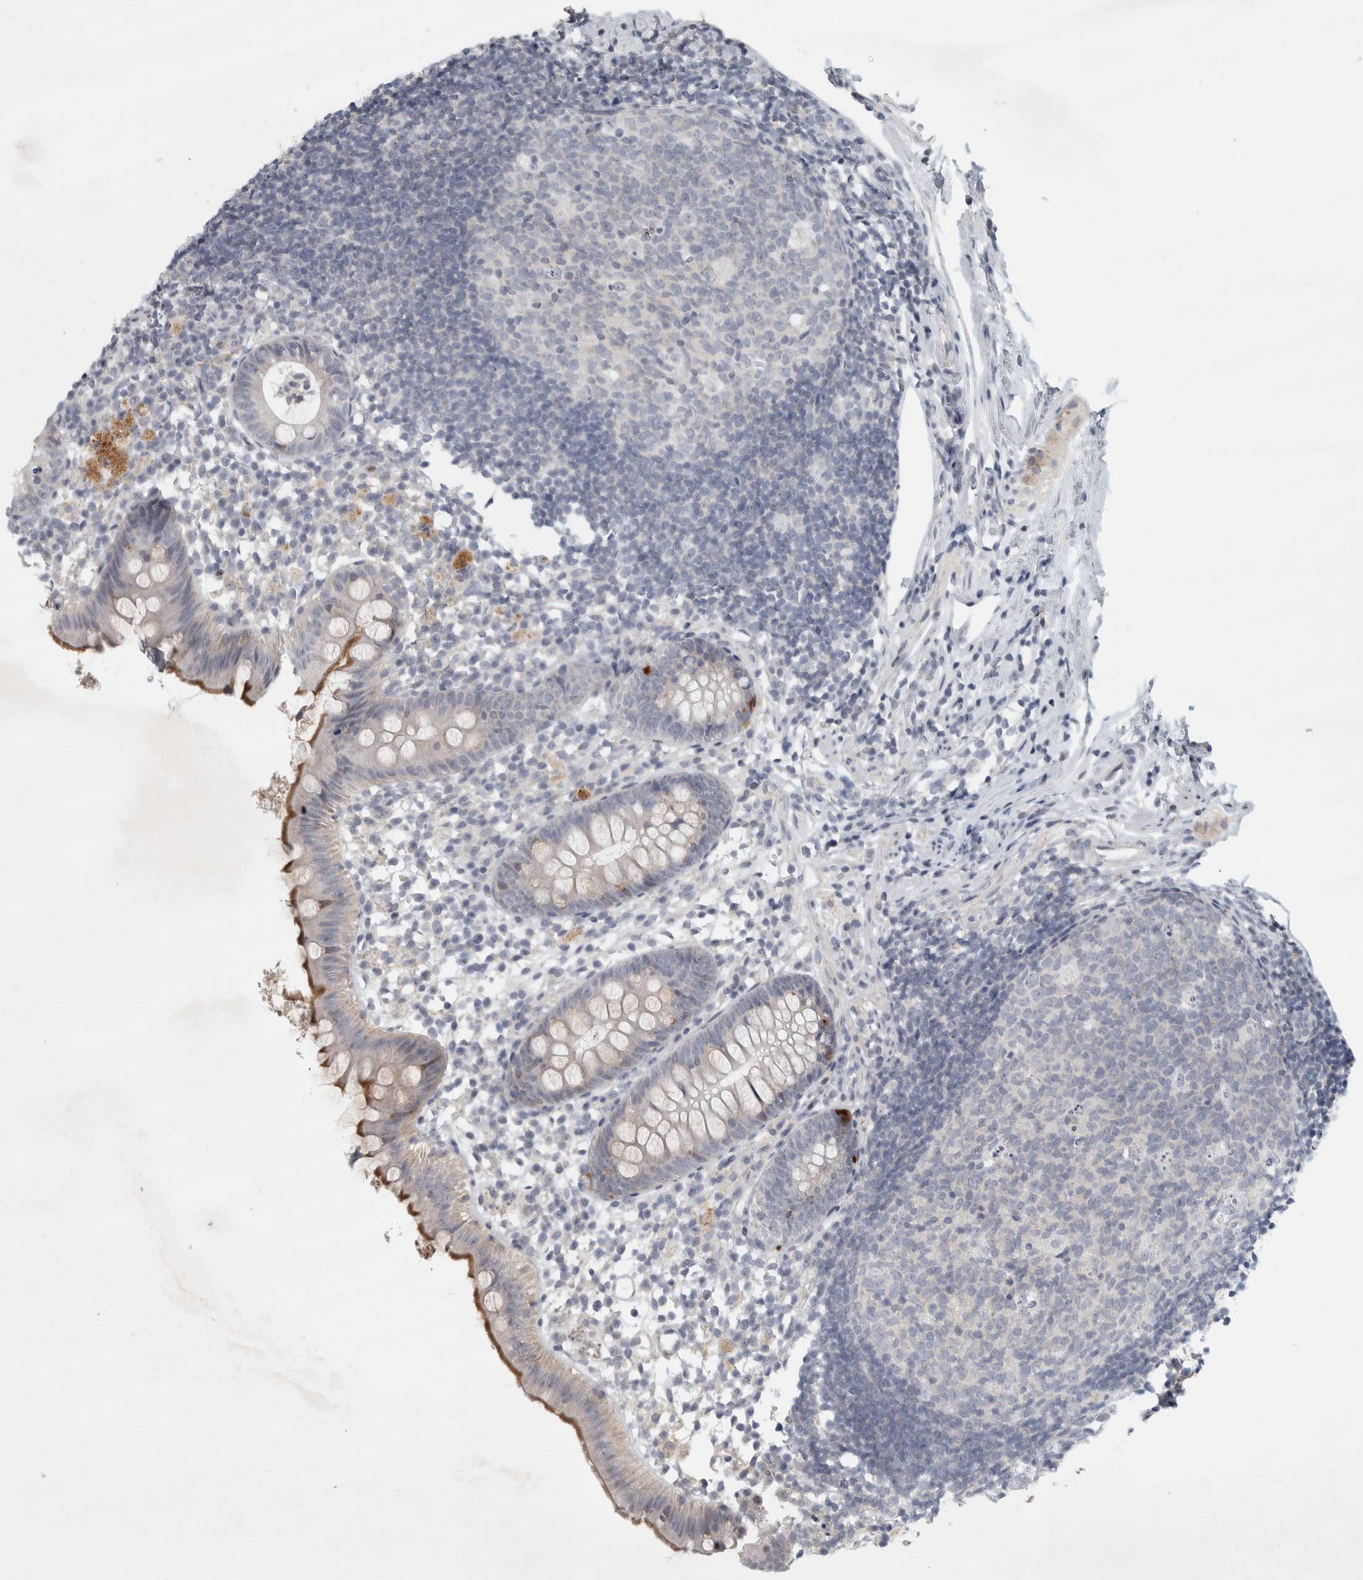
{"staining": {"intensity": "moderate", "quantity": "<25%", "location": "cytoplasmic/membranous"}, "tissue": "appendix", "cell_type": "Glandular cells", "image_type": "normal", "snomed": [{"axis": "morphology", "description": "Normal tissue, NOS"}, {"axis": "topography", "description": "Appendix"}], "caption": "Immunohistochemical staining of unremarkable human appendix reveals <25% levels of moderate cytoplasmic/membranous protein staining in approximately <25% of glandular cells.", "gene": "PTPRN2", "patient": {"sex": "female", "age": 20}}